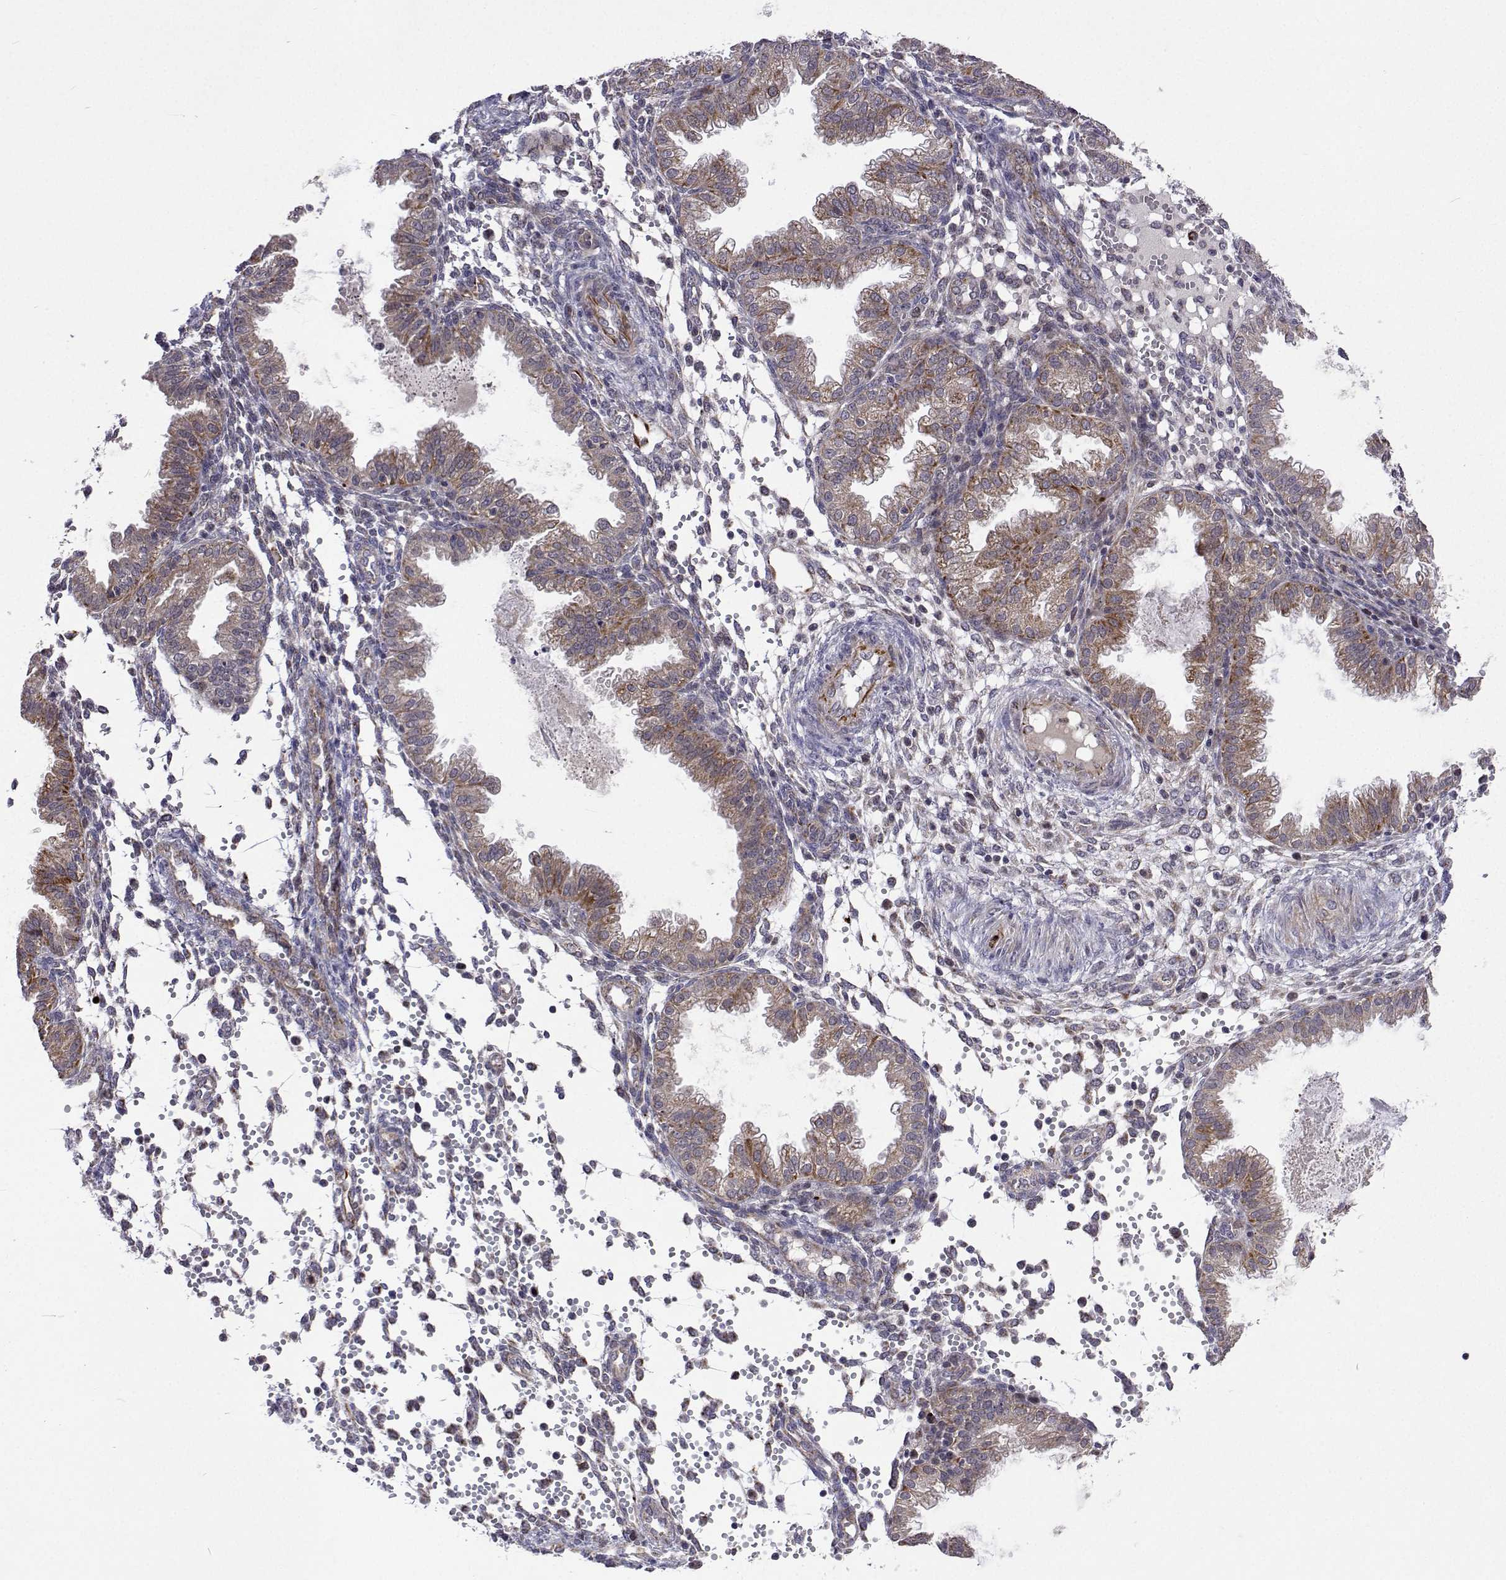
{"staining": {"intensity": "negative", "quantity": "none", "location": "none"}, "tissue": "endometrium", "cell_type": "Cells in endometrial stroma", "image_type": "normal", "snomed": [{"axis": "morphology", "description": "Normal tissue, NOS"}, {"axis": "topography", "description": "Endometrium"}], "caption": "Cells in endometrial stroma are negative for protein expression in unremarkable human endometrium. The staining was performed using DAB (3,3'-diaminobenzidine) to visualize the protein expression in brown, while the nuclei were stained in blue with hematoxylin (Magnification: 20x).", "gene": "DHTKD1", "patient": {"sex": "female", "age": 33}}